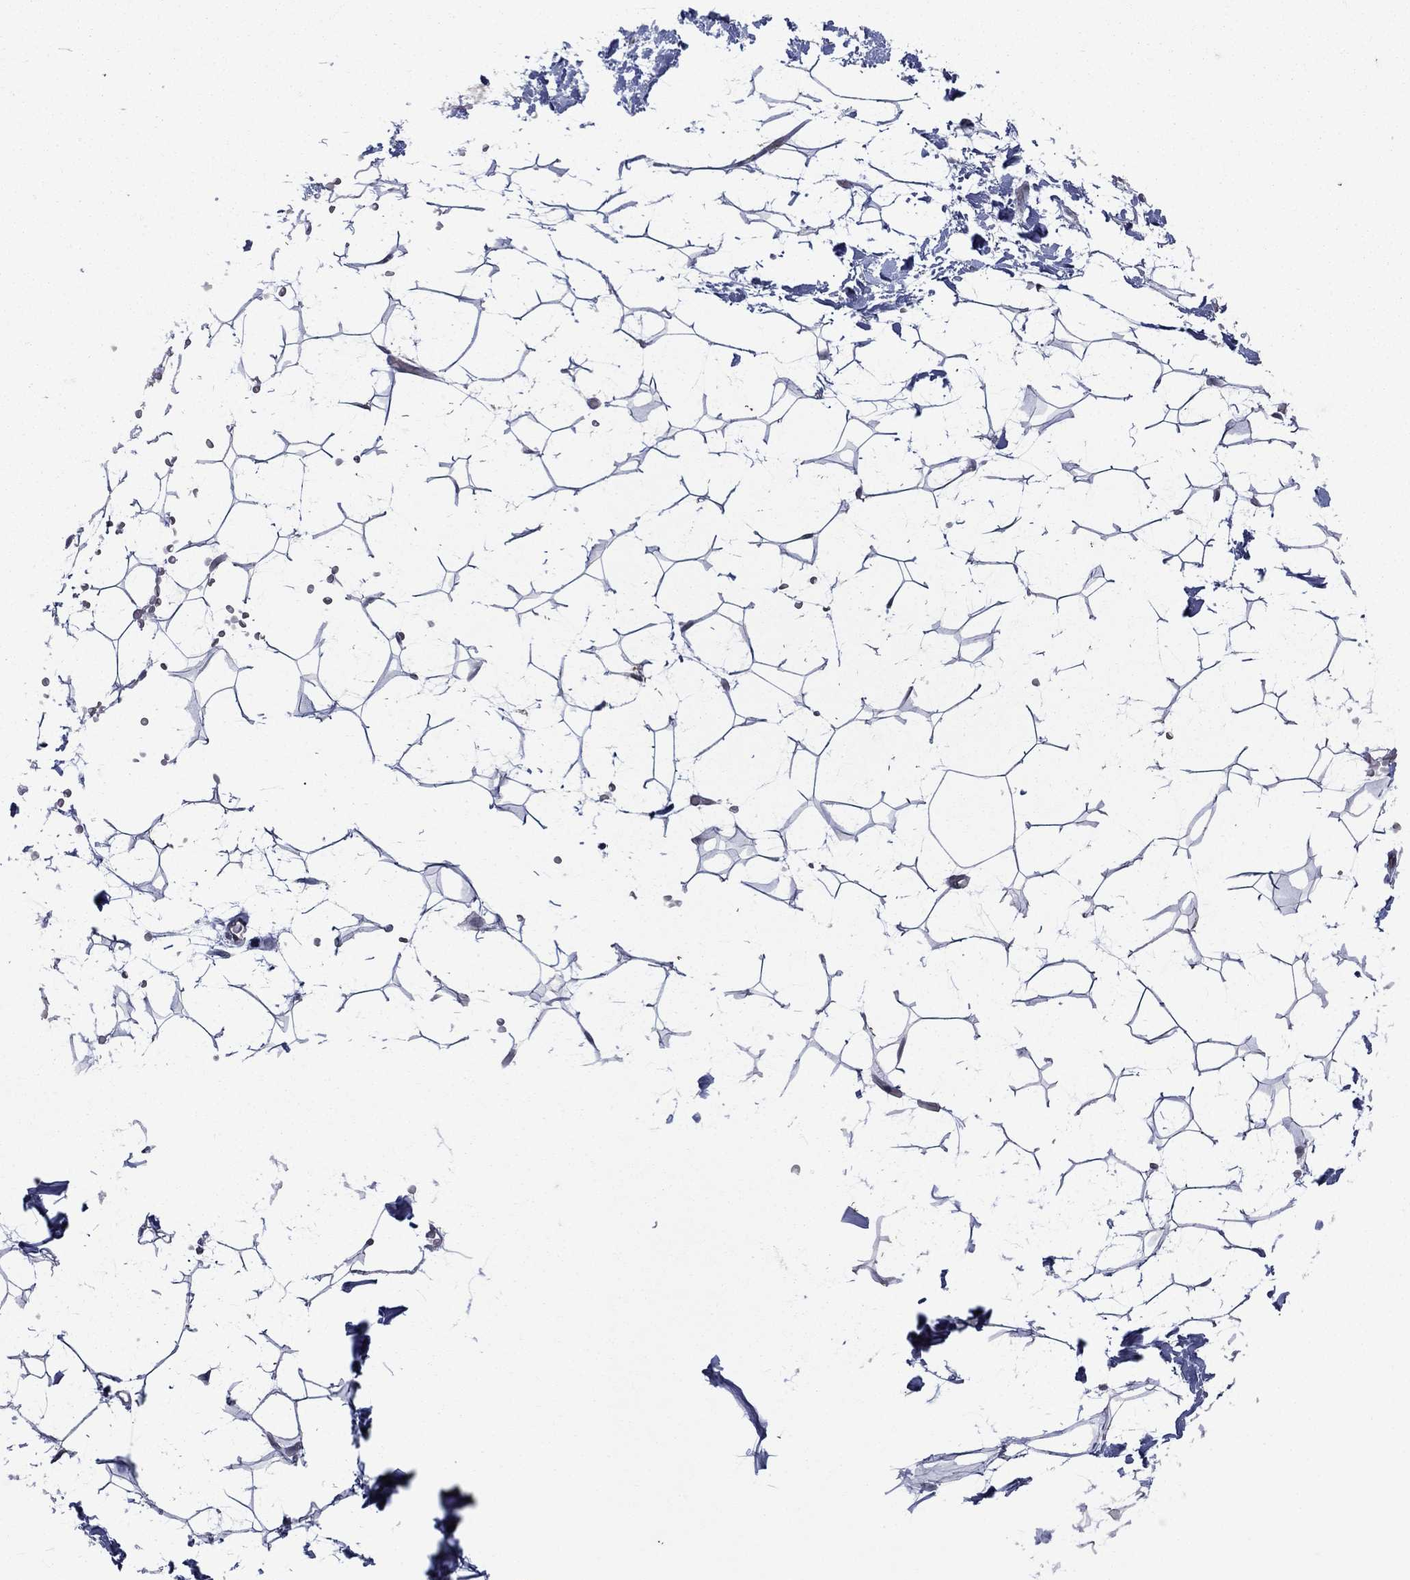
{"staining": {"intensity": "weak", "quantity": "<25%", "location": "cytoplasmic/membranous"}, "tissue": "adipose tissue", "cell_type": "Adipocytes", "image_type": "normal", "snomed": [{"axis": "morphology", "description": "Normal tissue, NOS"}, {"axis": "topography", "description": "Skin"}, {"axis": "topography", "description": "Peripheral nerve tissue"}], "caption": "The micrograph exhibits no staining of adipocytes in normal adipose tissue.", "gene": "DHRS7", "patient": {"sex": "female", "age": 56}}